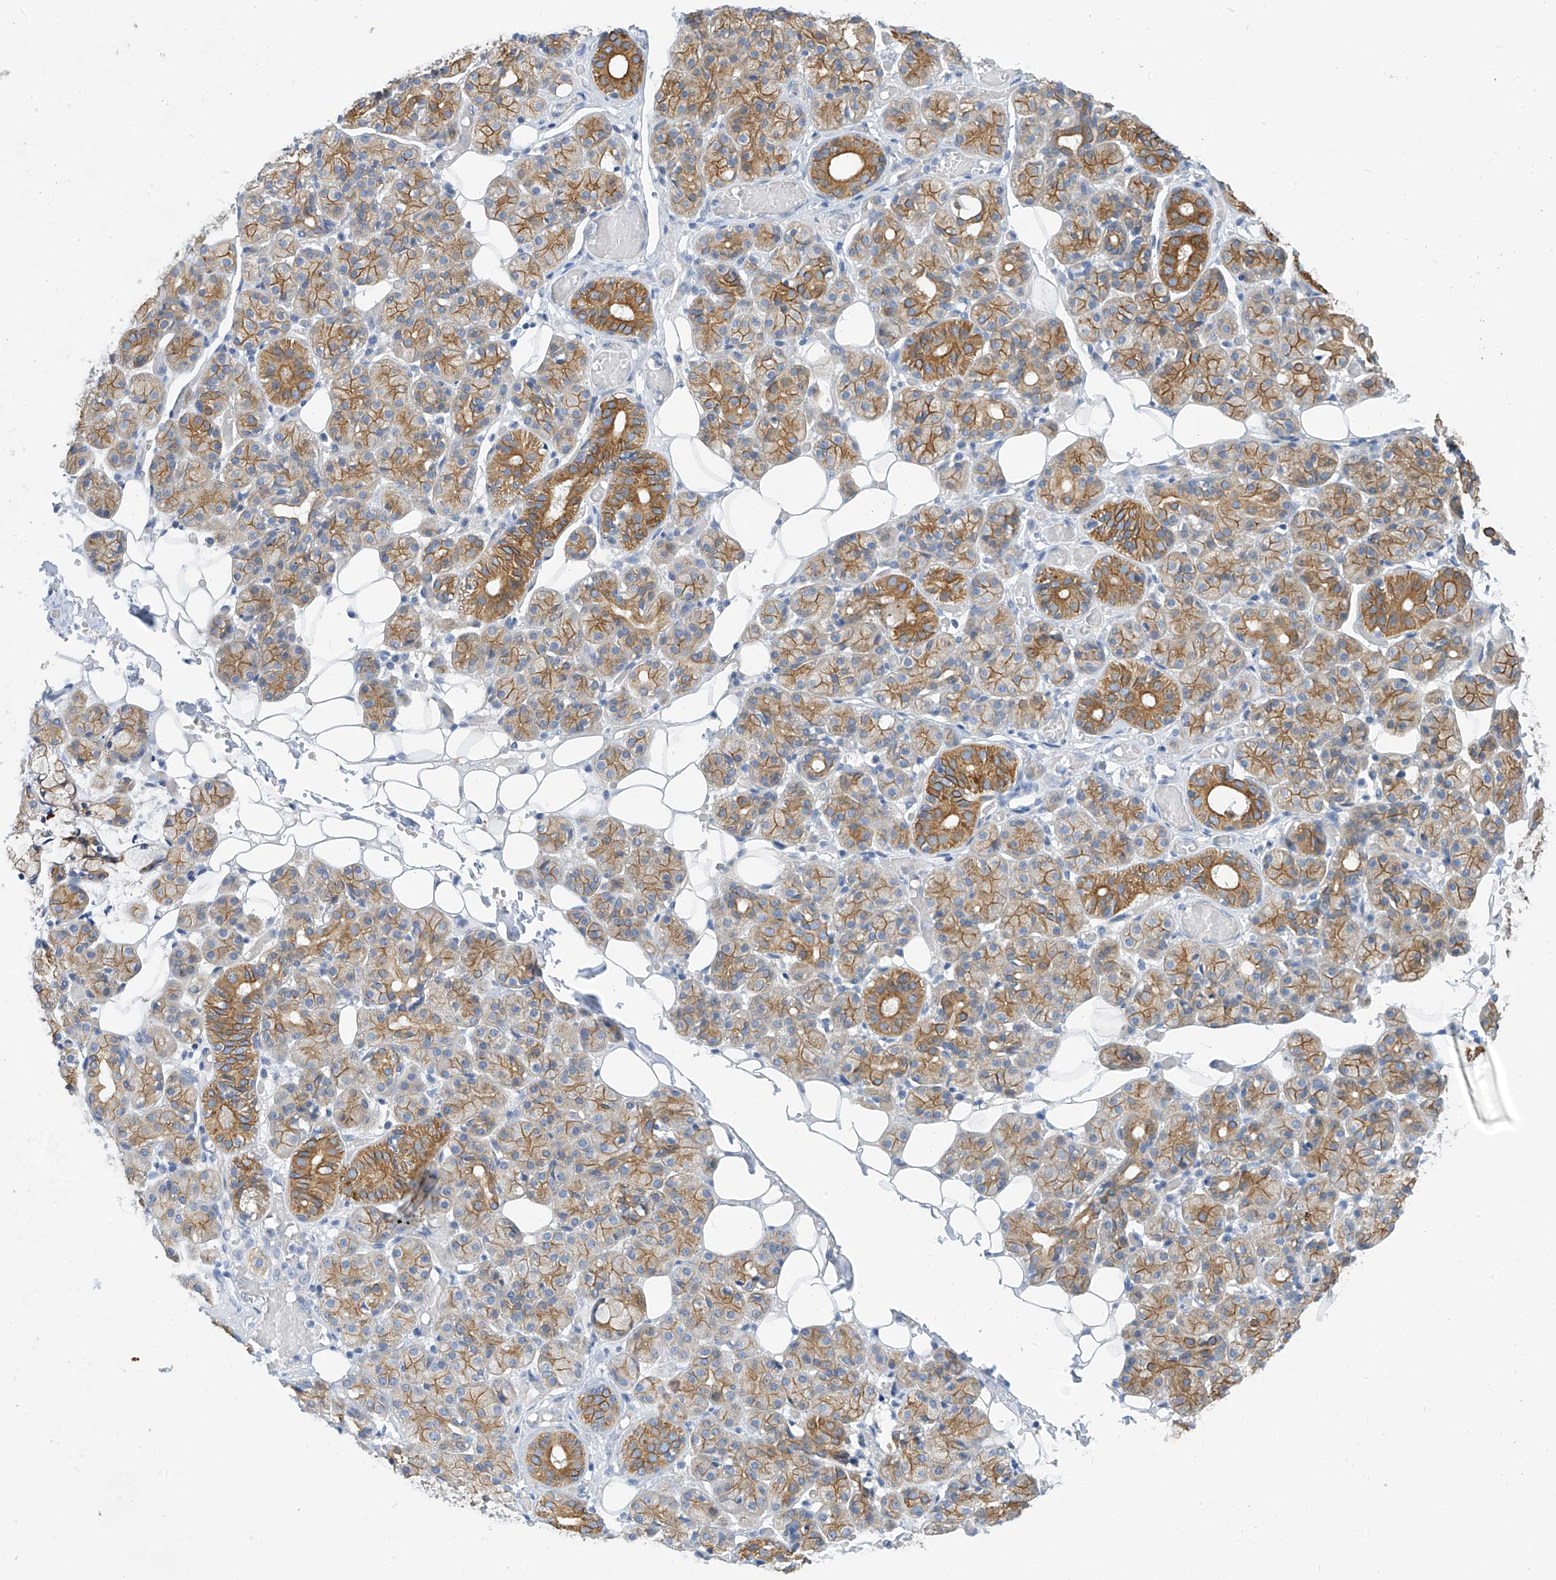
{"staining": {"intensity": "moderate", "quantity": ">75%", "location": "cytoplasmic/membranous"}, "tissue": "salivary gland", "cell_type": "Glandular cells", "image_type": "normal", "snomed": [{"axis": "morphology", "description": "Normal tissue, NOS"}, {"axis": "topography", "description": "Salivary gland"}], "caption": "Immunohistochemistry (IHC) staining of benign salivary gland, which reveals medium levels of moderate cytoplasmic/membranous positivity in approximately >75% of glandular cells indicating moderate cytoplasmic/membranous protein expression. The staining was performed using DAB (3,3'-diaminobenzidine) (brown) for protein detection and nuclei were counterstained in hematoxylin (blue).", "gene": "PIK3C2B", "patient": {"sex": "male", "age": 63}}